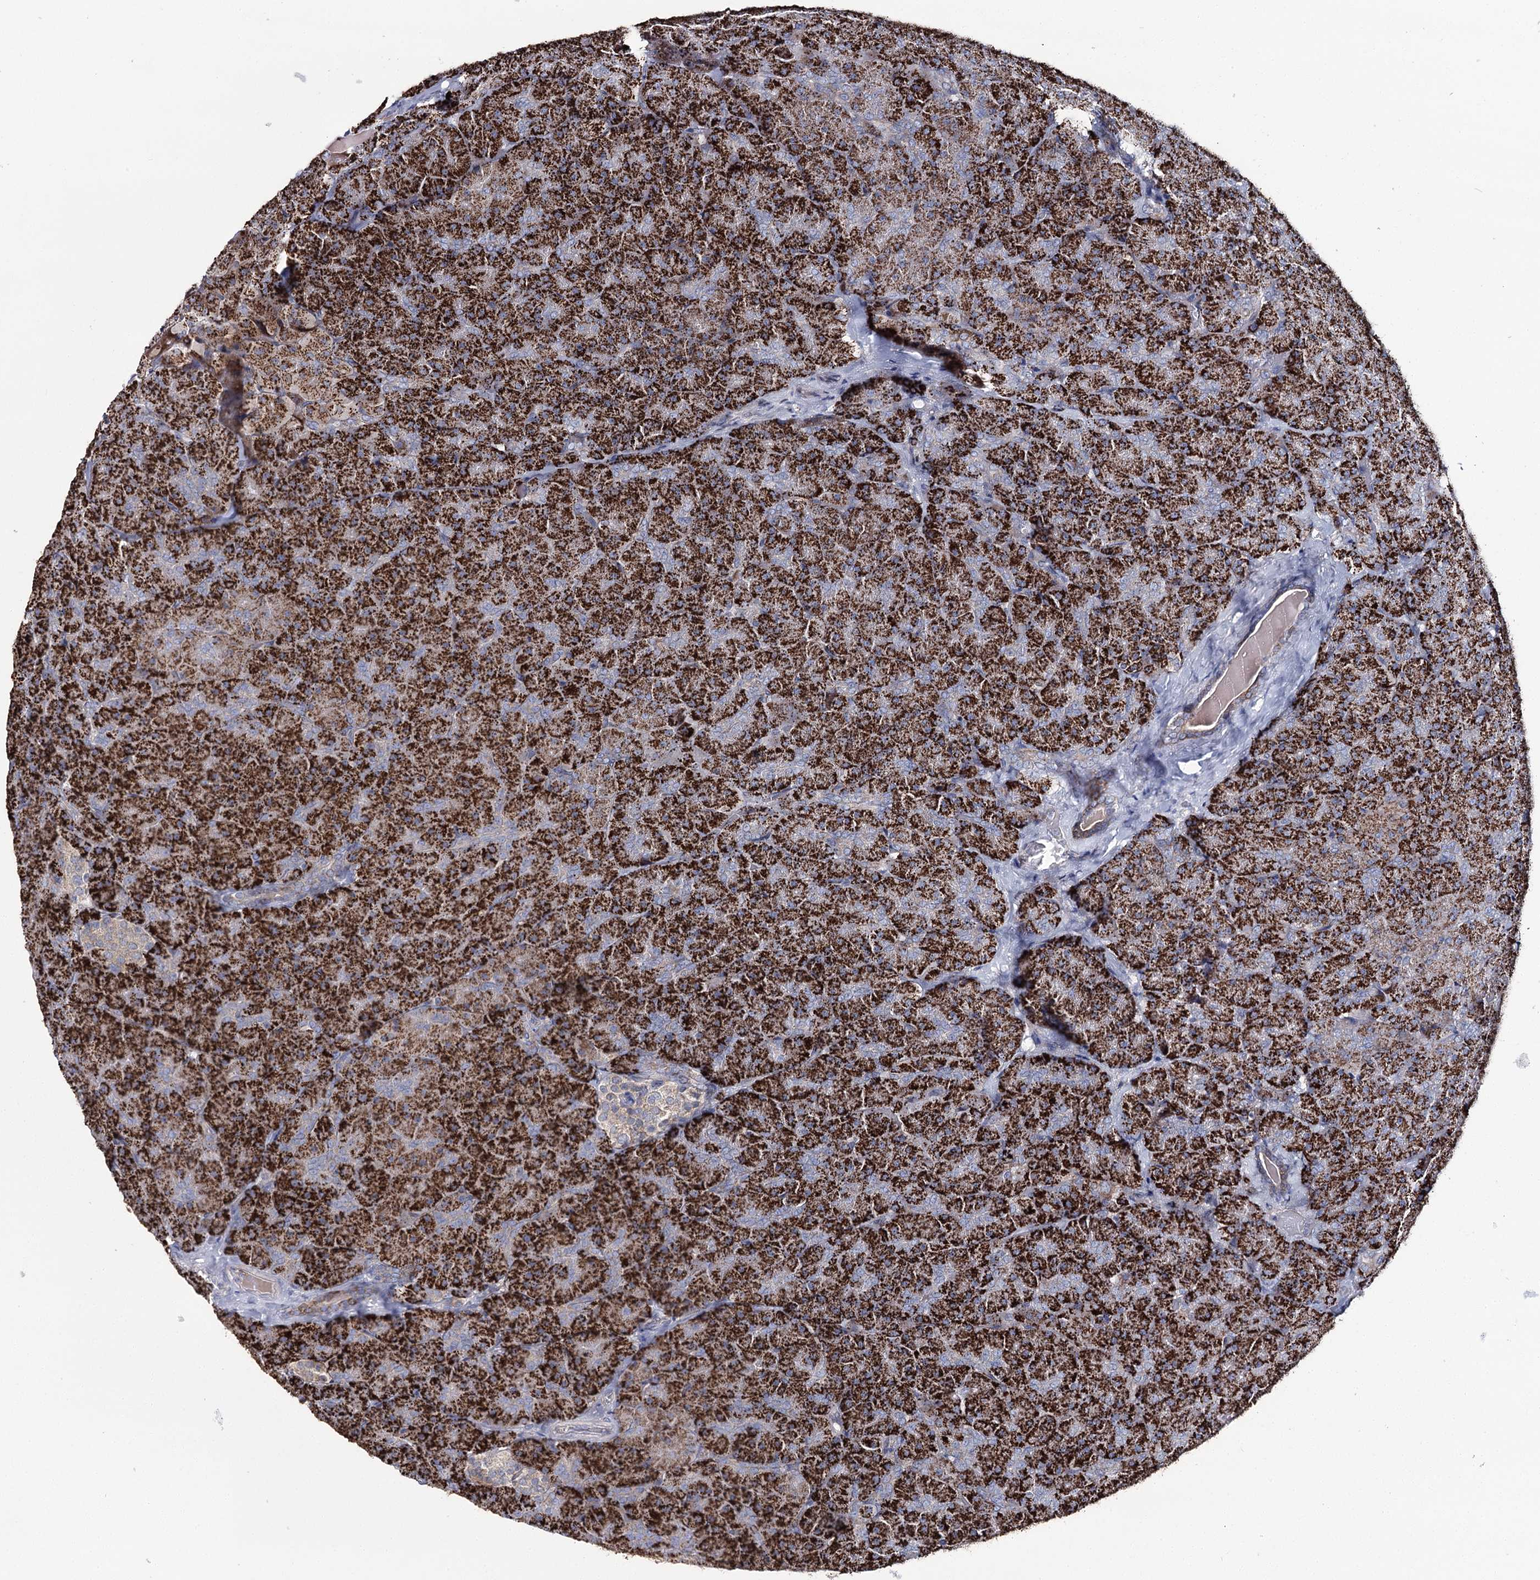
{"staining": {"intensity": "strong", "quantity": ">75%", "location": "cytoplasmic/membranous"}, "tissue": "pancreas", "cell_type": "Exocrine glandular cells", "image_type": "normal", "snomed": [{"axis": "morphology", "description": "Normal tissue, NOS"}, {"axis": "topography", "description": "Pancreas"}], "caption": "Protein positivity by IHC displays strong cytoplasmic/membranous expression in about >75% of exocrine glandular cells in unremarkable pancreas.", "gene": "CPLANE1", "patient": {"sex": "male", "age": 36}}